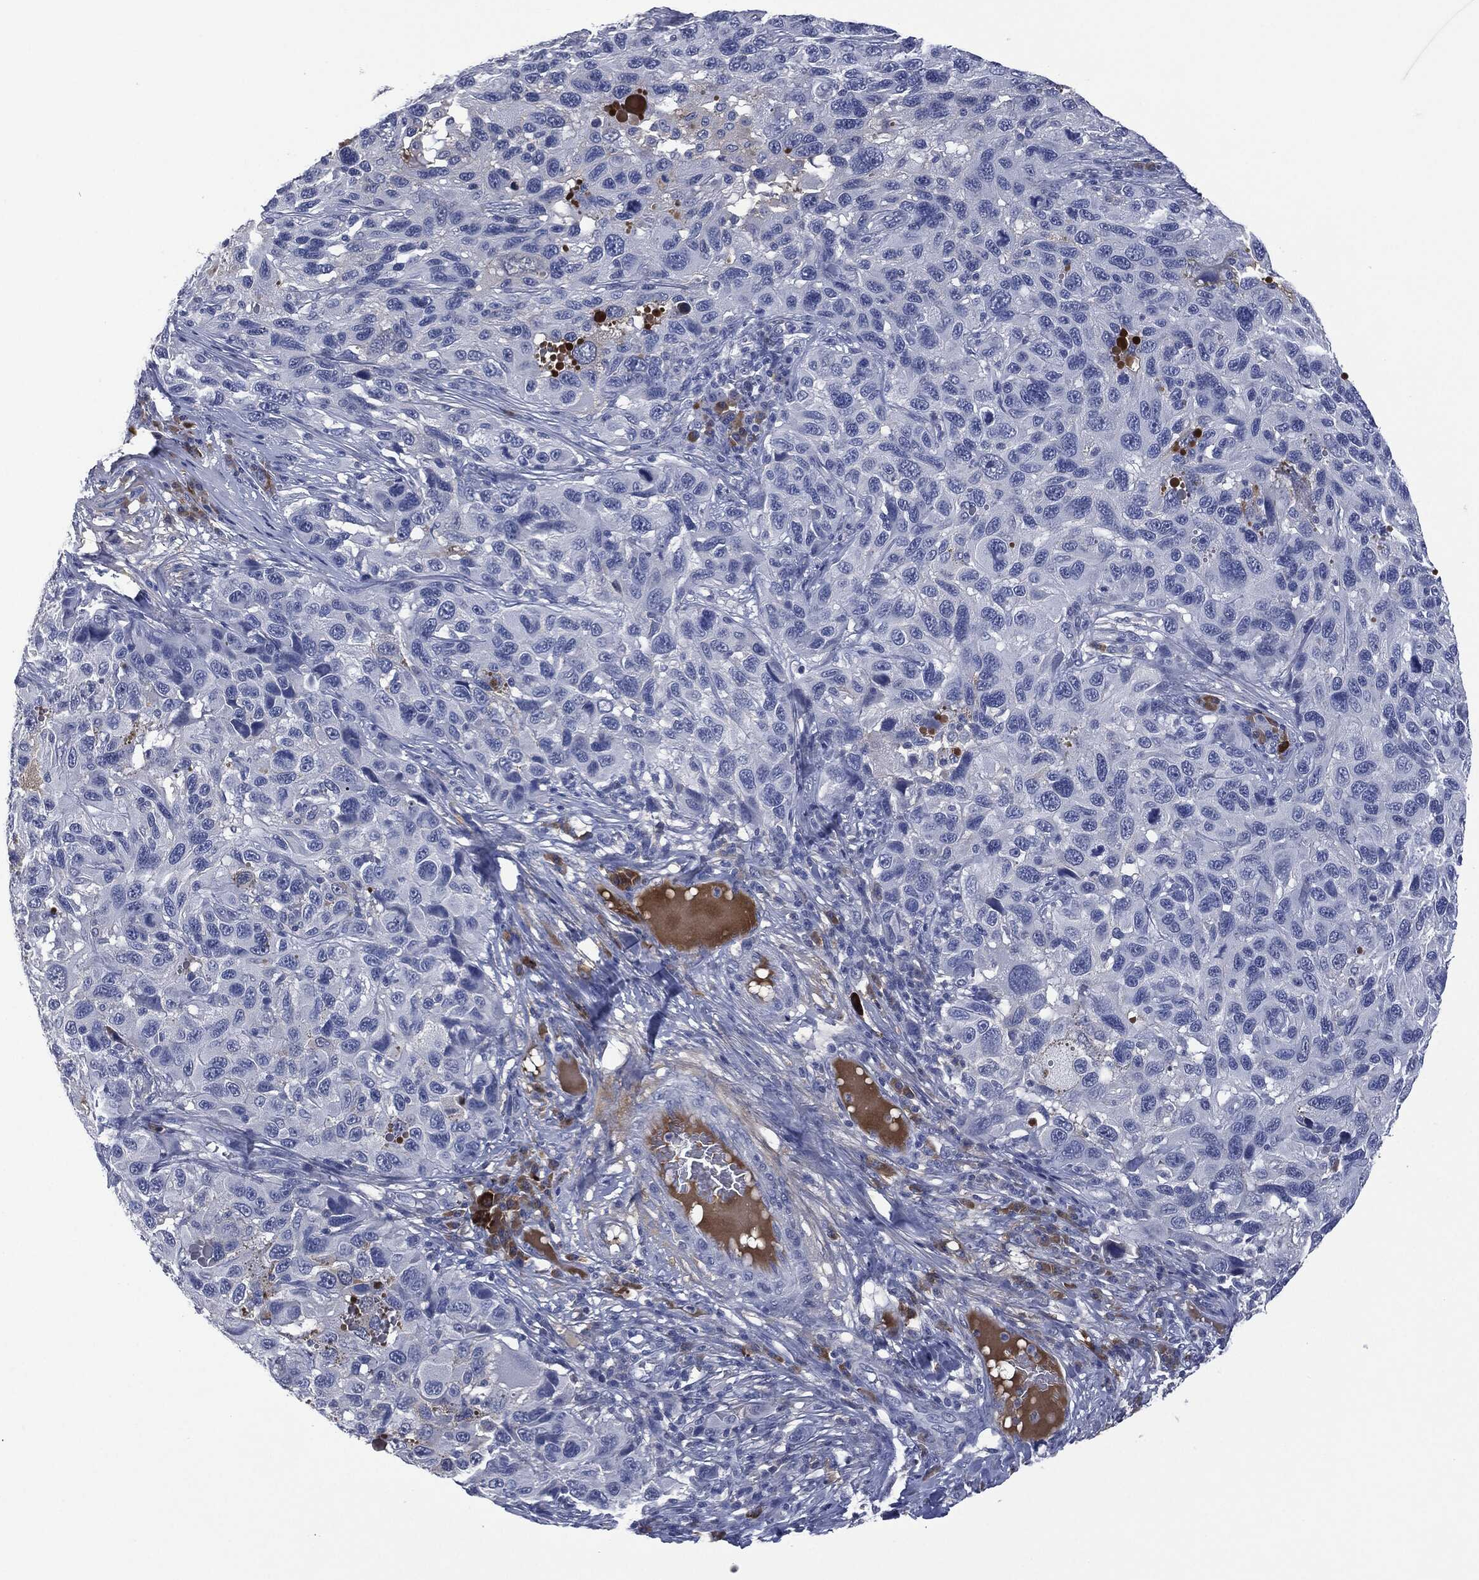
{"staining": {"intensity": "negative", "quantity": "none", "location": "none"}, "tissue": "melanoma", "cell_type": "Tumor cells", "image_type": "cancer", "snomed": [{"axis": "morphology", "description": "Malignant melanoma, NOS"}, {"axis": "topography", "description": "Skin"}], "caption": "Immunohistochemistry (IHC) of human melanoma demonstrates no expression in tumor cells.", "gene": "SIGLEC7", "patient": {"sex": "male", "age": 53}}